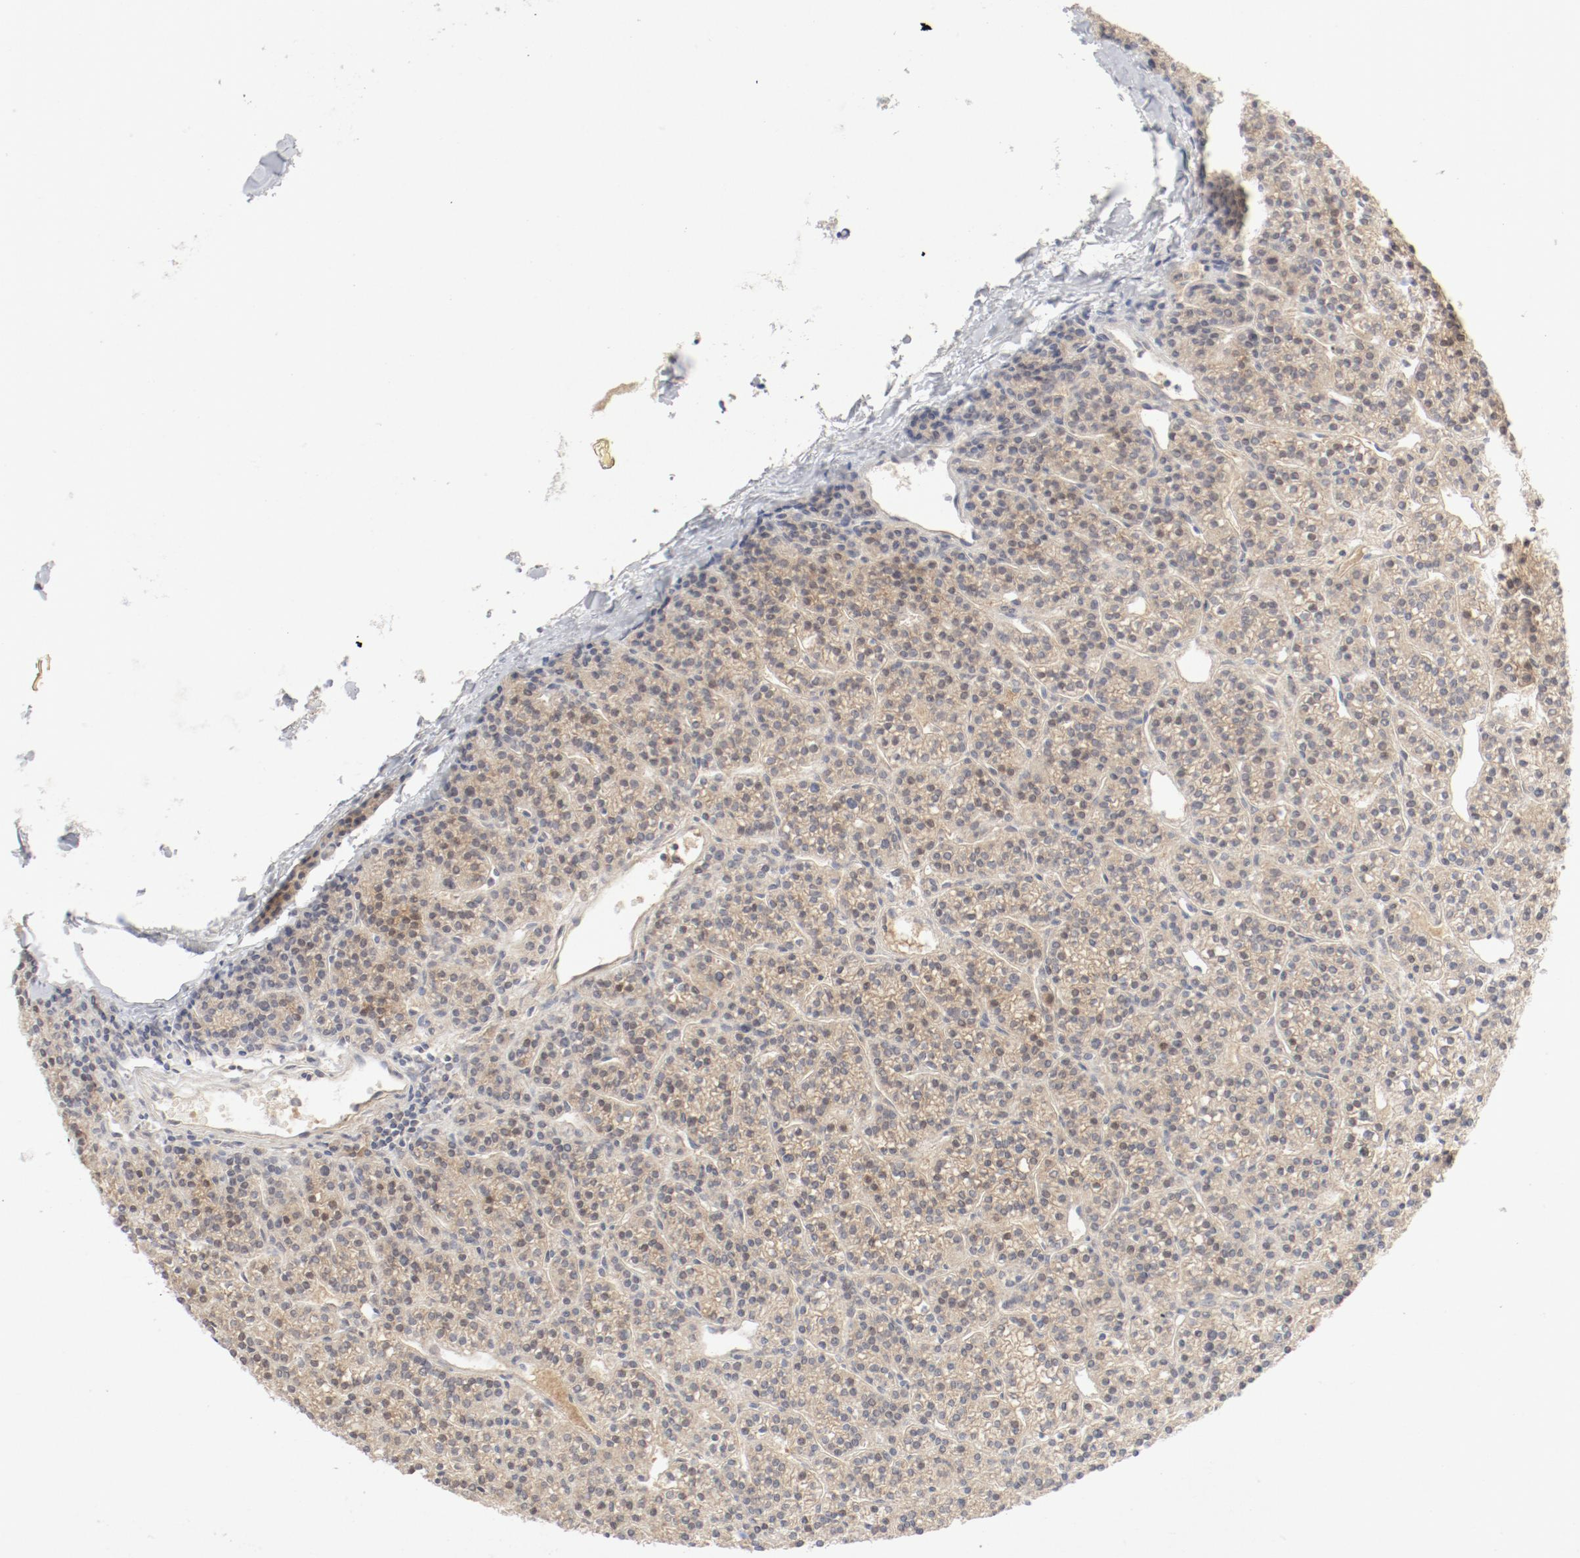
{"staining": {"intensity": "weak", "quantity": ">75%", "location": "cytoplasmic/membranous"}, "tissue": "parathyroid gland", "cell_type": "Glandular cells", "image_type": "normal", "snomed": [{"axis": "morphology", "description": "Normal tissue, NOS"}, {"axis": "topography", "description": "Parathyroid gland"}], "caption": "High-power microscopy captured an immunohistochemistry micrograph of unremarkable parathyroid gland, revealing weak cytoplasmic/membranous expression in approximately >75% of glandular cells.", "gene": "PGM1", "patient": {"sex": "female", "age": 50}}